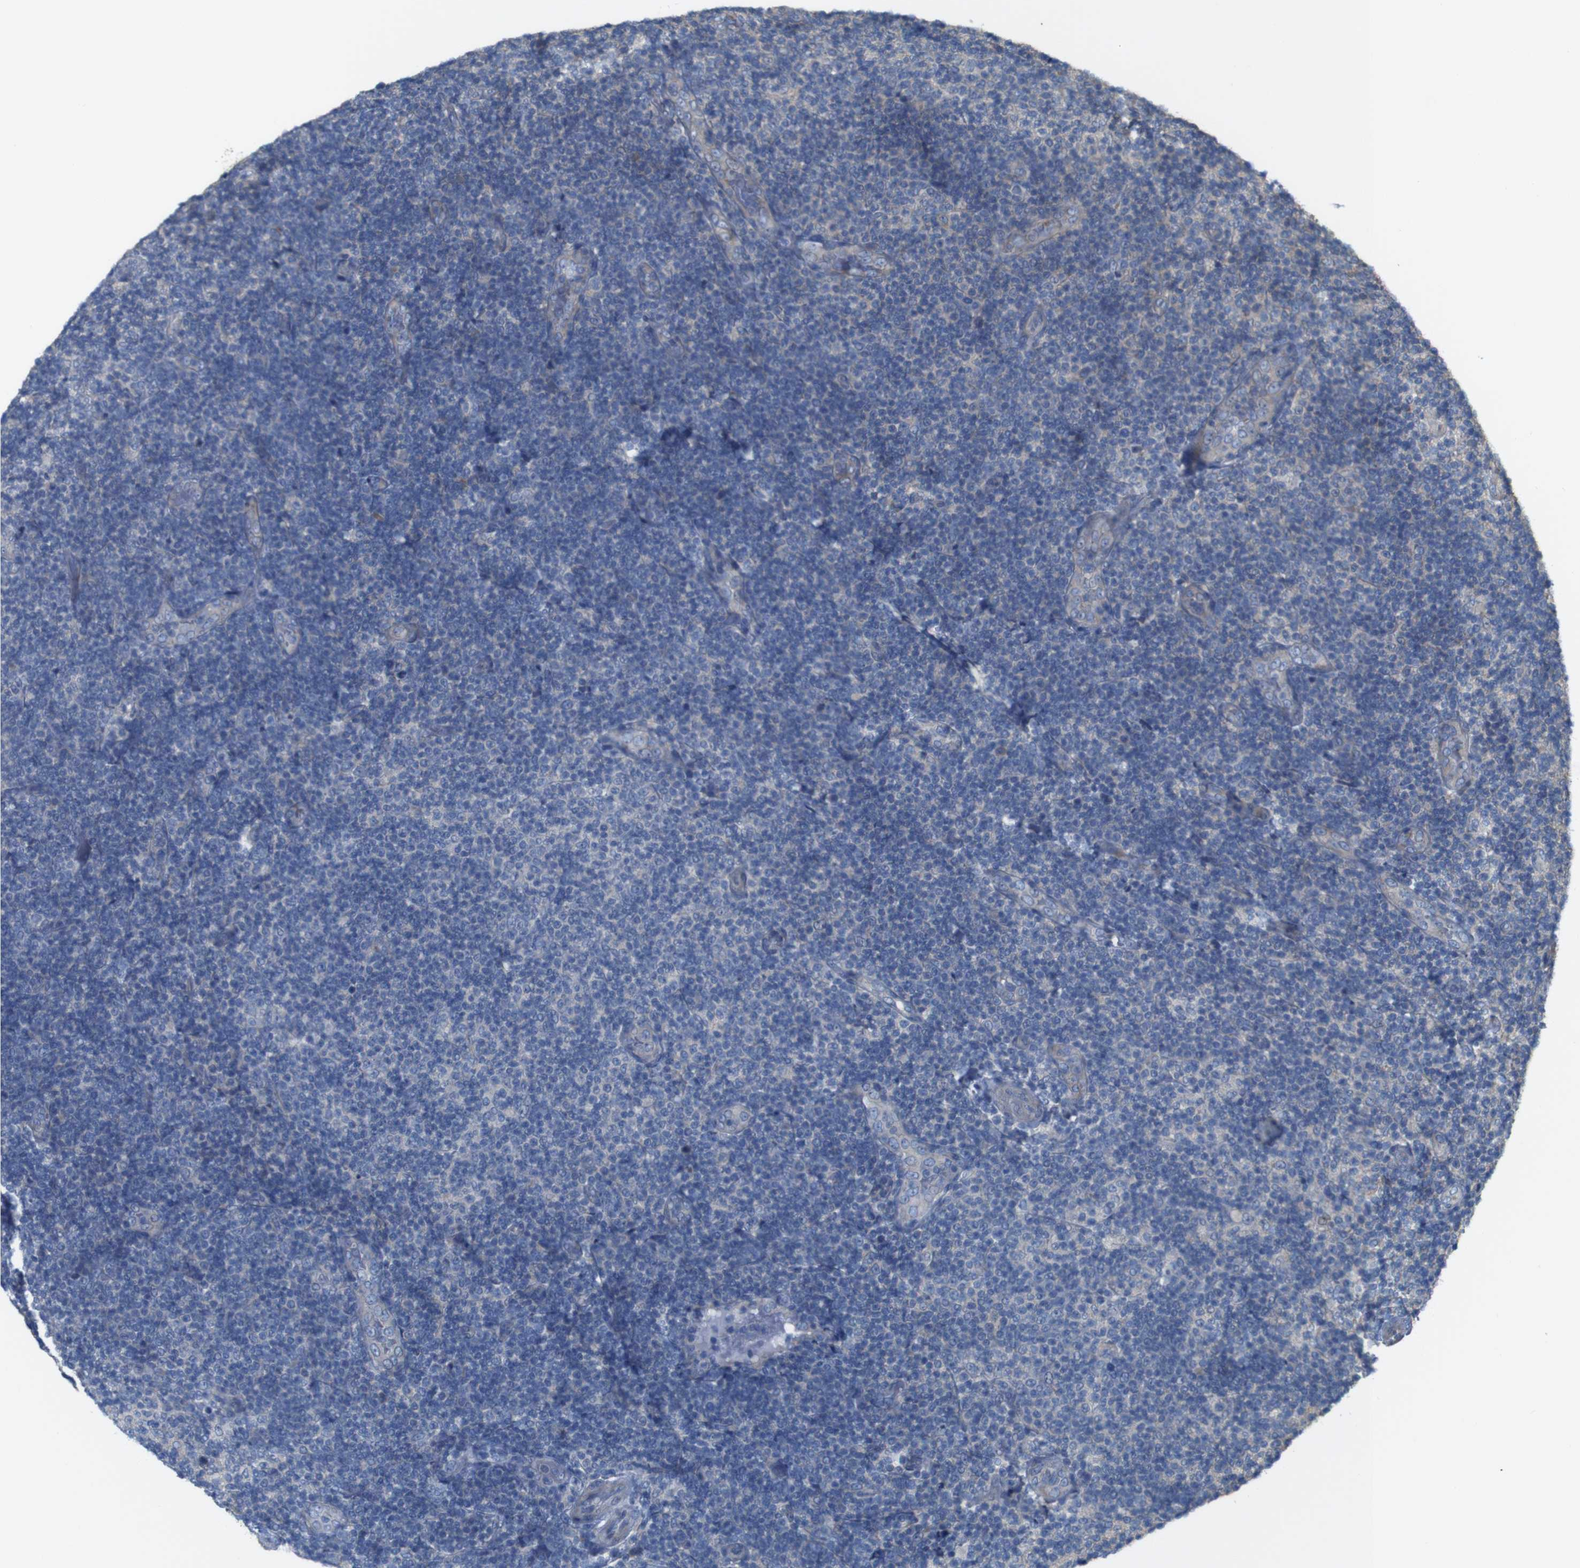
{"staining": {"intensity": "negative", "quantity": "none", "location": "none"}, "tissue": "lymphoma", "cell_type": "Tumor cells", "image_type": "cancer", "snomed": [{"axis": "morphology", "description": "Malignant lymphoma, non-Hodgkin's type, Low grade"}, {"axis": "topography", "description": "Lymph node"}], "caption": "IHC histopathology image of neoplastic tissue: malignant lymphoma, non-Hodgkin's type (low-grade) stained with DAB (3,3'-diaminobenzidine) reveals no significant protein expression in tumor cells.", "gene": "MYEOV", "patient": {"sex": "male", "age": 83}}